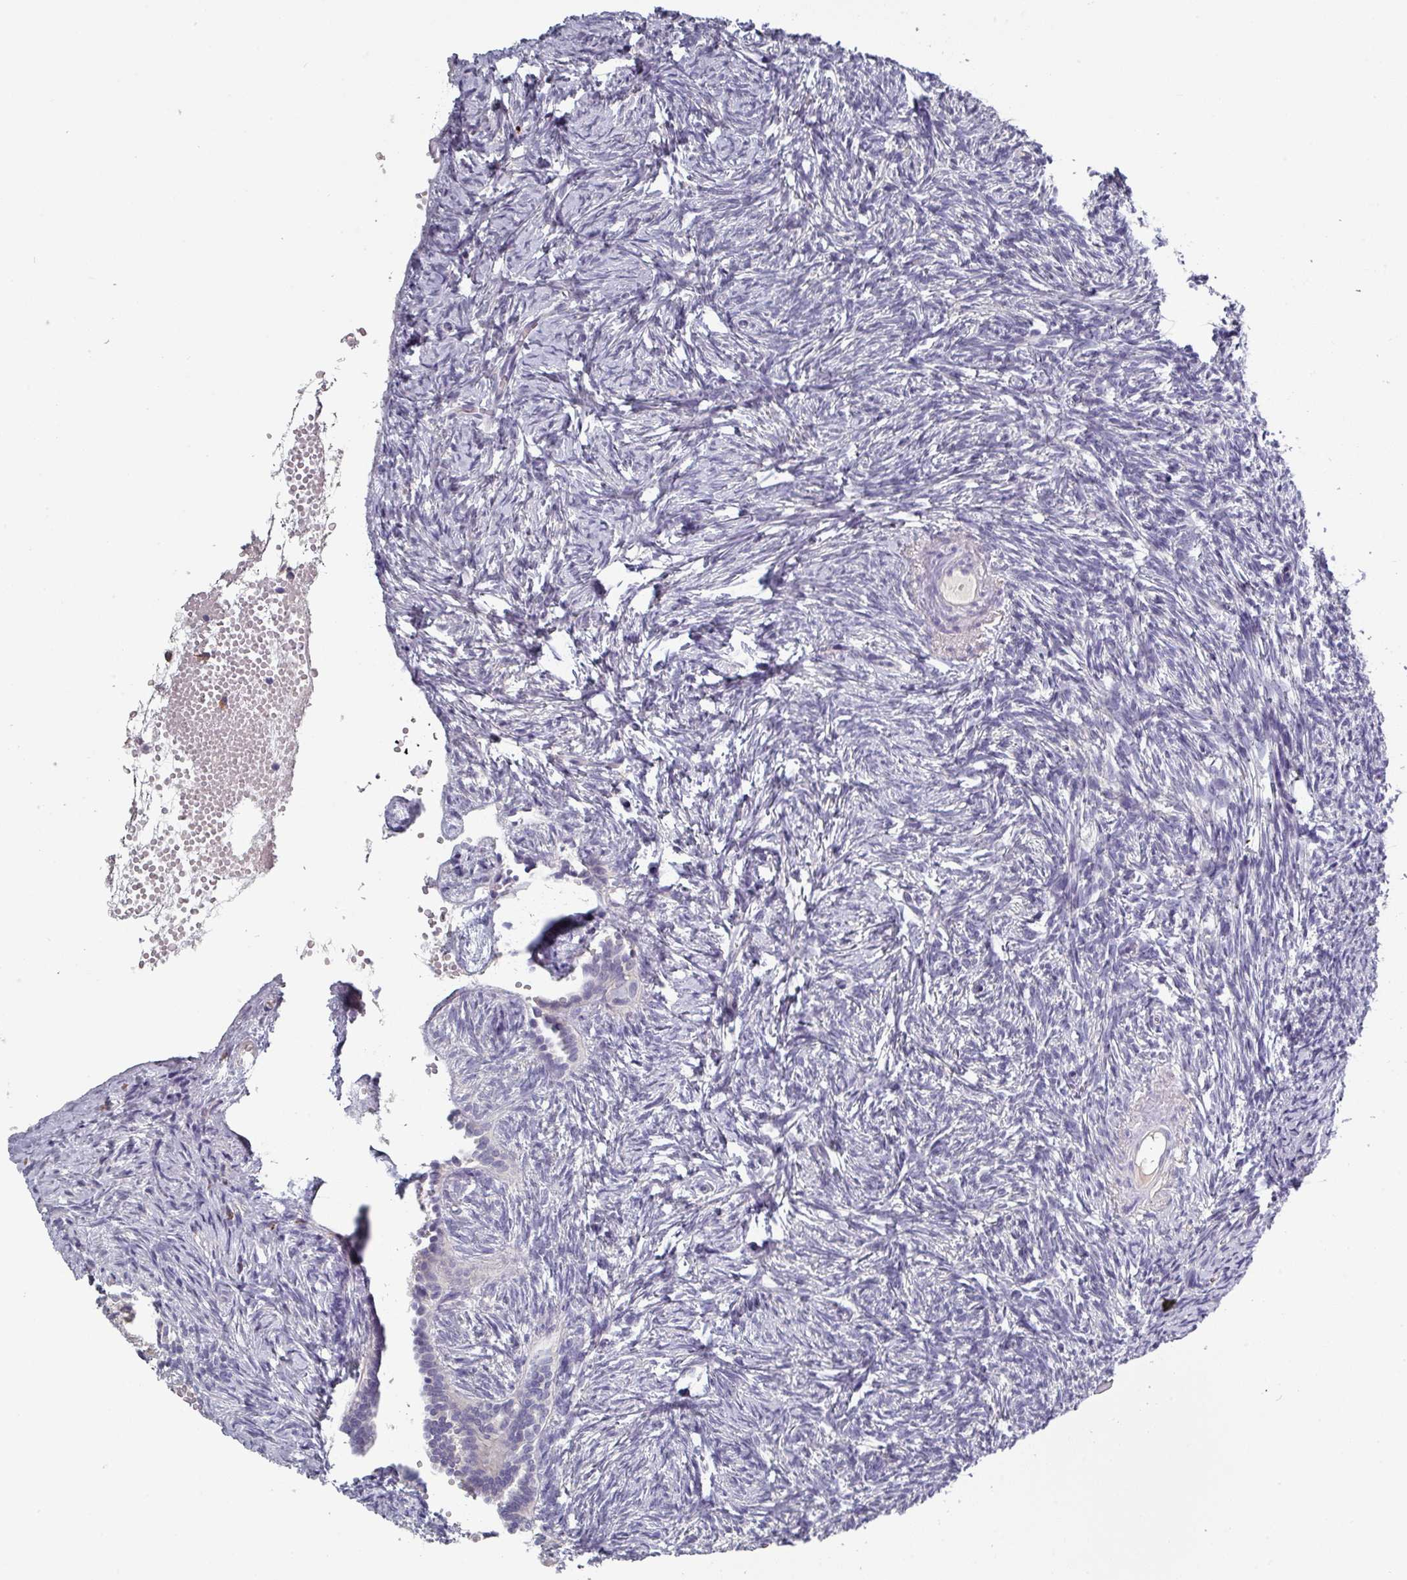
{"staining": {"intensity": "negative", "quantity": "none", "location": "none"}, "tissue": "ovary", "cell_type": "Follicle cells", "image_type": "normal", "snomed": [{"axis": "morphology", "description": "Normal tissue, NOS"}, {"axis": "topography", "description": "Ovary"}], "caption": "High magnification brightfield microscopy of benign ovary stained with DAB (3,3'-diaminobenzidine) (brown) and counterstained with hematoxylin (blue): follicle cells show no significant positivity.", "gene": "PRAMEF7", "patient": {"sex": "female", "age": 51}}